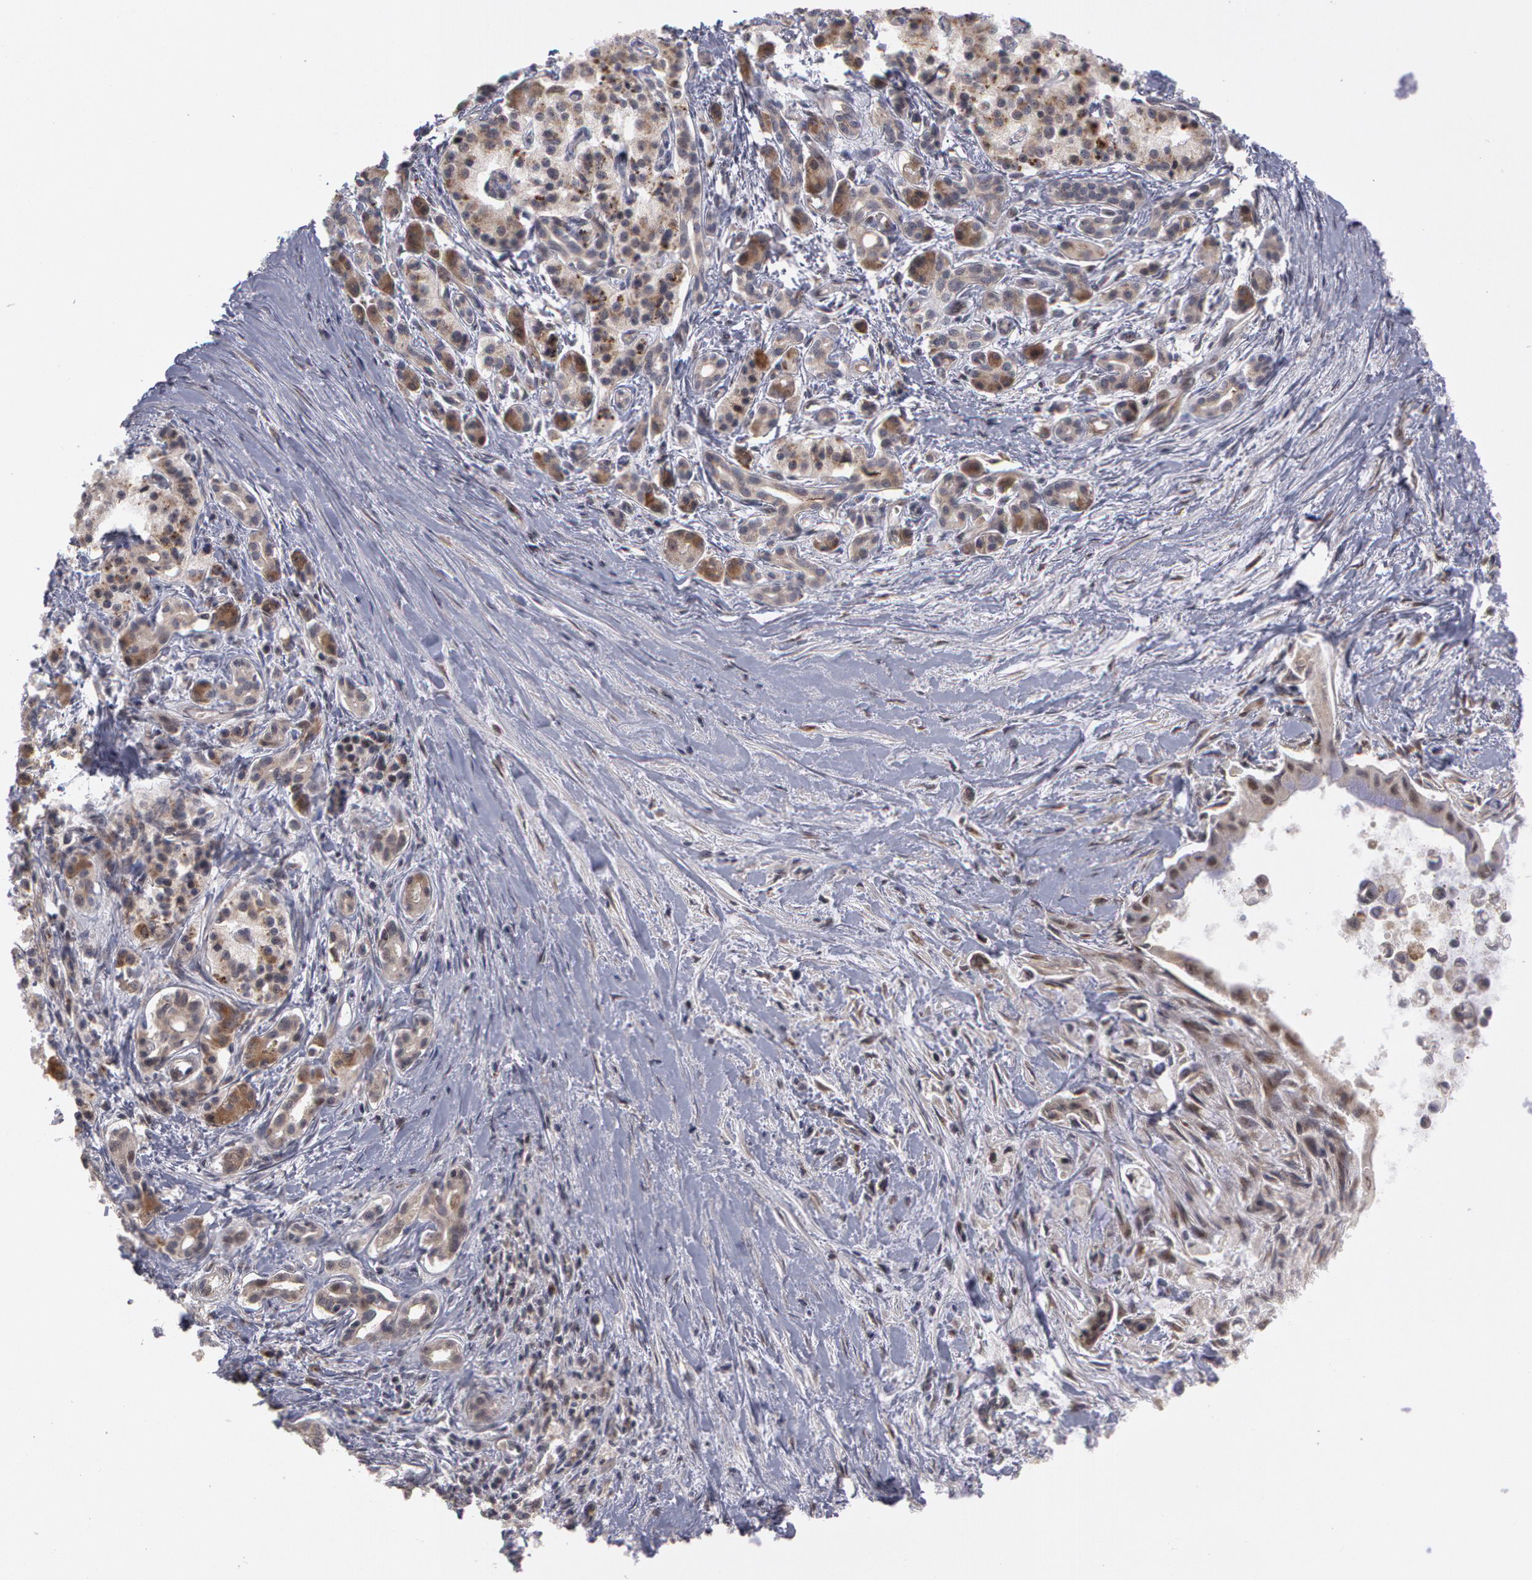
{"staining": {"intensity": "weak", "quantity": "<25%", "location": "cytoplasmic/membranous"}, "tissue": "pancreatic cancer", "cell_type": "Tumor cells", "image_type": "cancer", "snomed": [{"axis": "morphology", "description": "Adenocarcinoma, NOS"}, {"axis": "topography", "description": "Pancreas"}], "caption": "DAB (3,3'-diaminobenzidine) immunohistochemical staining of pancreatic cancer demonstrates no significant positivity in tumor cells.", "gene": "STX5", "patient": {"sex": "male", "age": 59}}